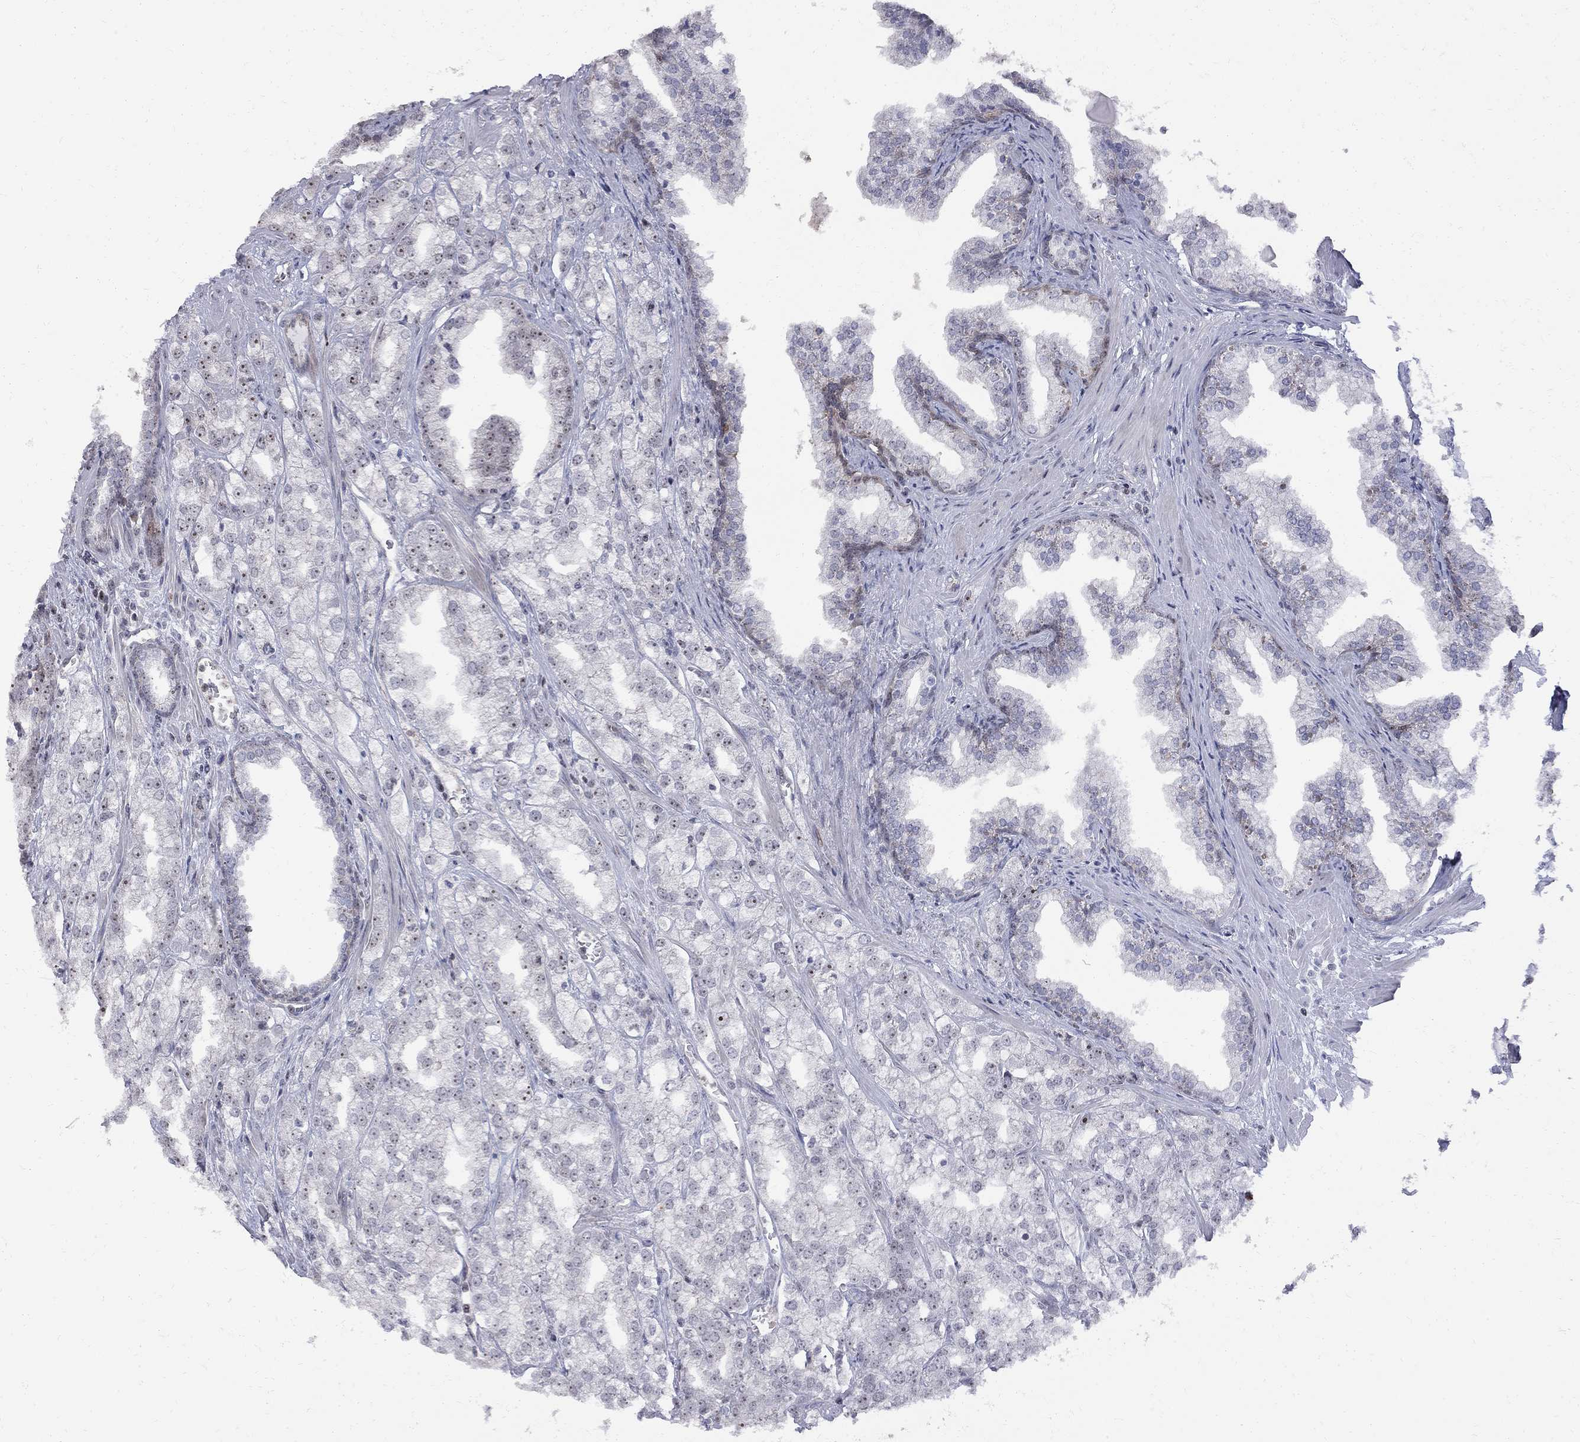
{"staining": {"intensity": "moderate", "quantity": "<25%", "location": "nuclear"}, "tissue": "prostate cancer", "cell_type": "Tumor cells", "image_type": "cancer", "snomed": [{"axis": "morphology", "description": "Adenocarcinoma, NOS"}, {"axis": "topography", "description": "Prostate"}], "caption": "DAB immunohistochemical staining of prostate cancer displays moderate nuclear protein staining in about <25% of tumor cells.", "gene": "DHX33", "patient": {"sex": "male", "age": 70}}